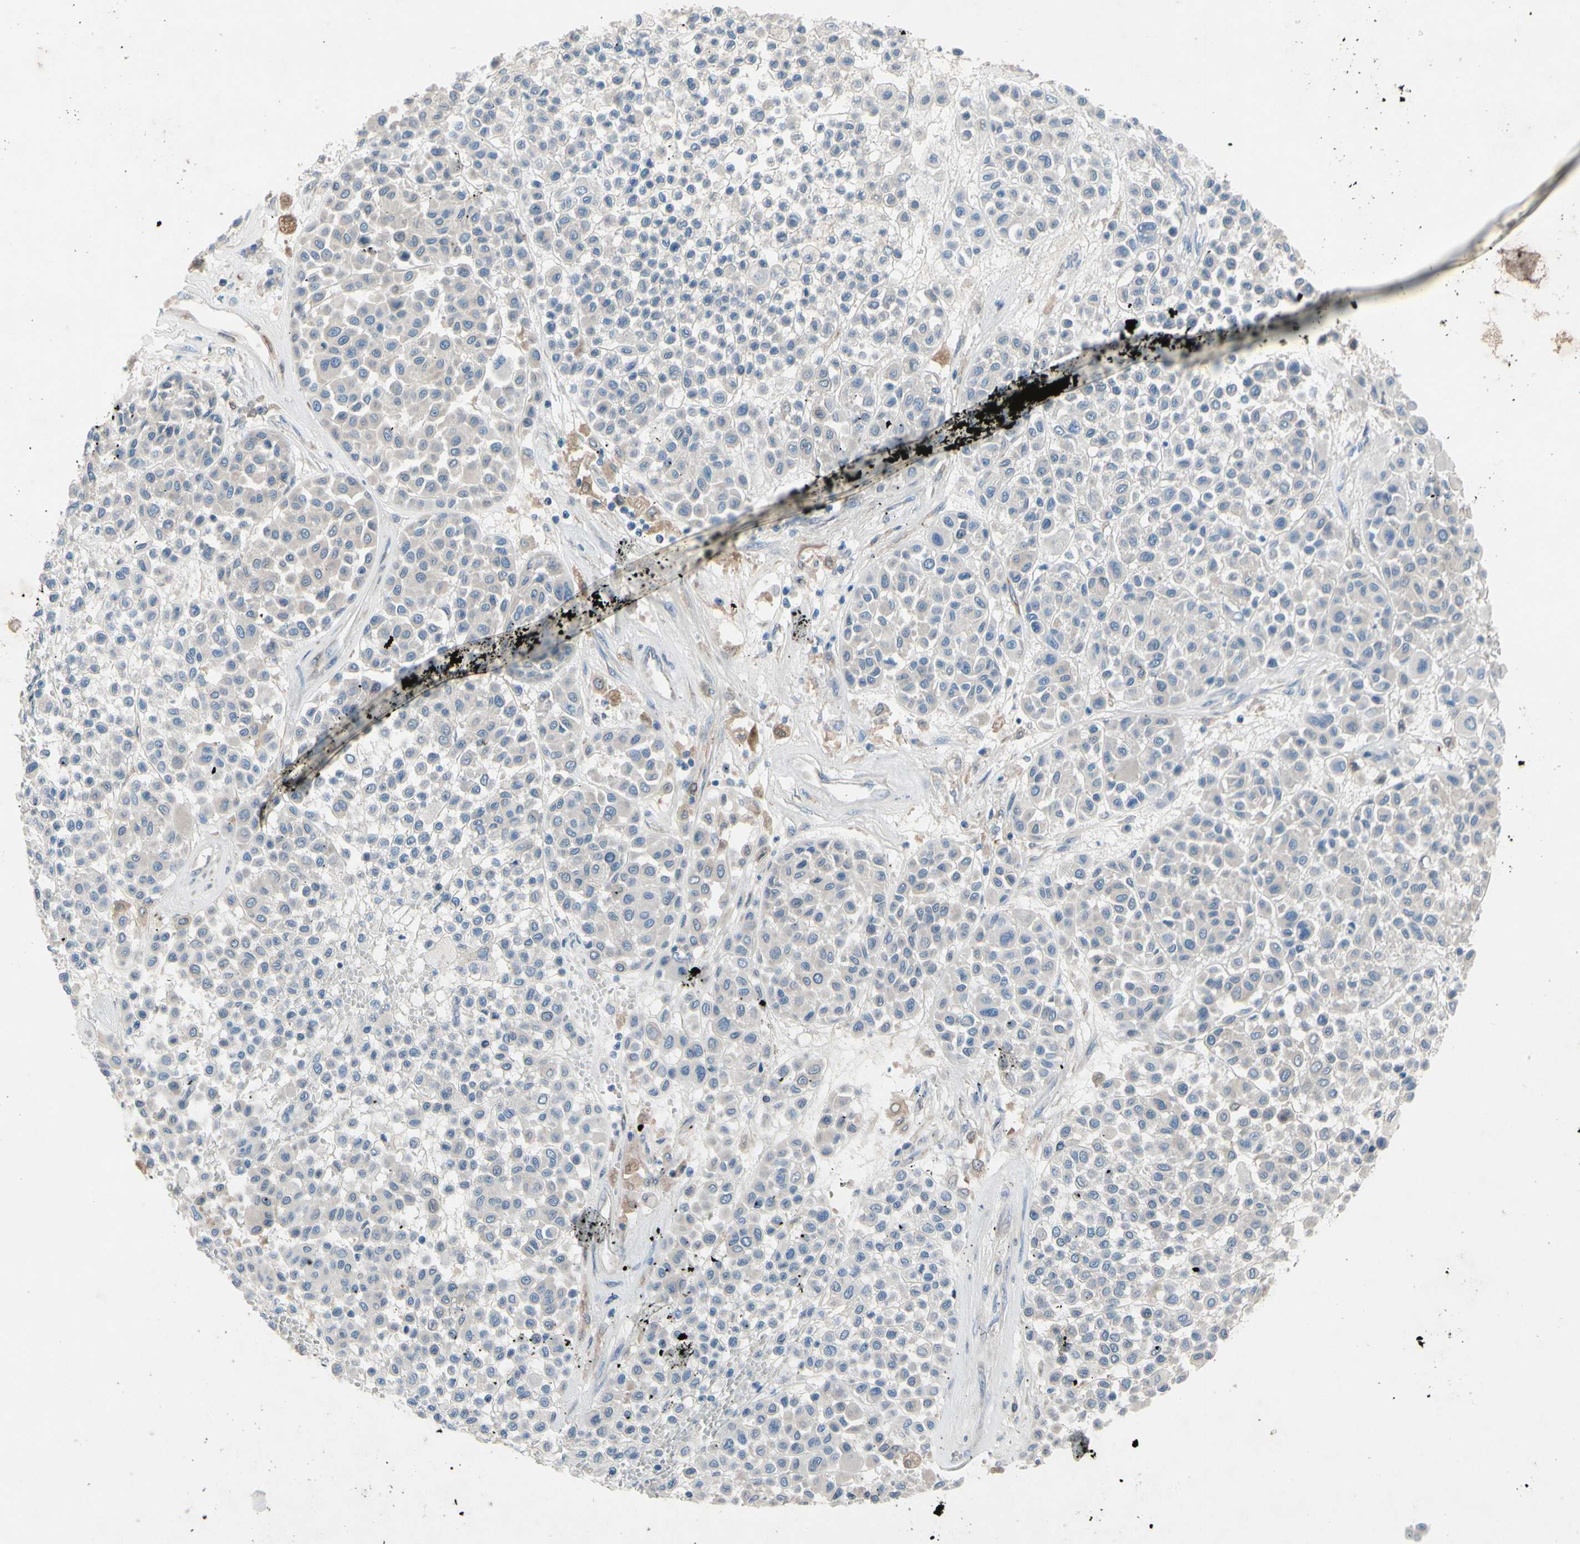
{"staining": {"intensity": "negative", "quantity": "none", "location": "none"}, "tissue": "melanoma", "cell_type": "Tumor cells", "image_type": "cancer", "snomed": [{"axis": "morphology", "description": "Malignant melanoma, Metastatic site"}, {"axis": "topography", "description": "Soft tissue"}], "caption": "This is an IHC image of melanoma. There is no positivity in tumor cells.", "gene": "PRXL2A", "patient": {"sex": "male", "age": 41}}